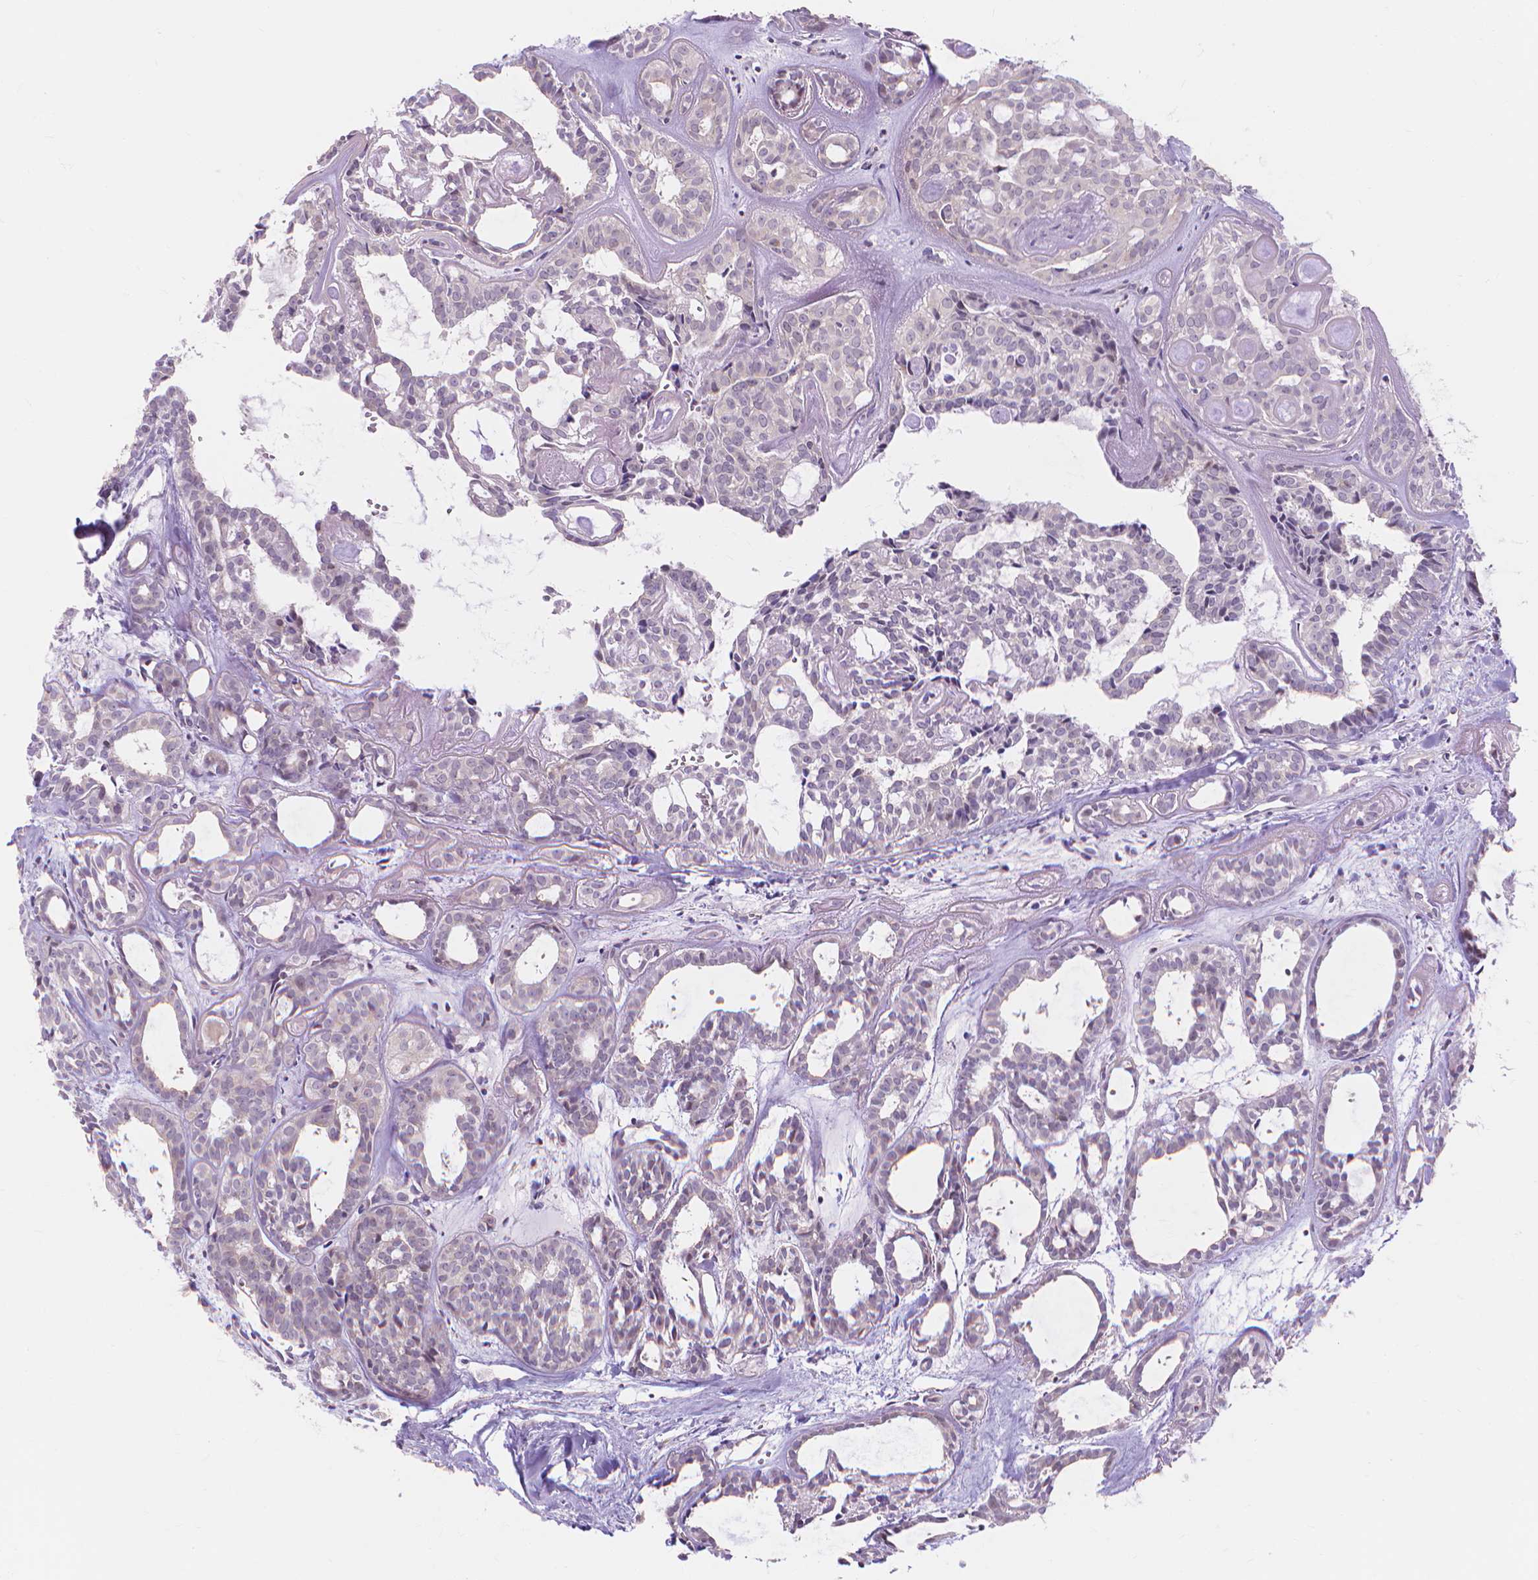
{"staining": {"intensity": "negative", "quantity": "none", "location": "none"}, "tissue": "head and neck cancer", "cell_type": "Tumor cells", "image_type": "cancer", "snomed": [{"axis": "morphology", "description": "Adenocarcinoma, NOS"}, {"axis": "topography", "description": "Head-Neck"}], "caption": "The micrograph demonstrates no staining of tumor cells in adenocarcinoma (head and neck).", "gene": "PRDM13", "patient": {"sex": "female", "age": 62}}